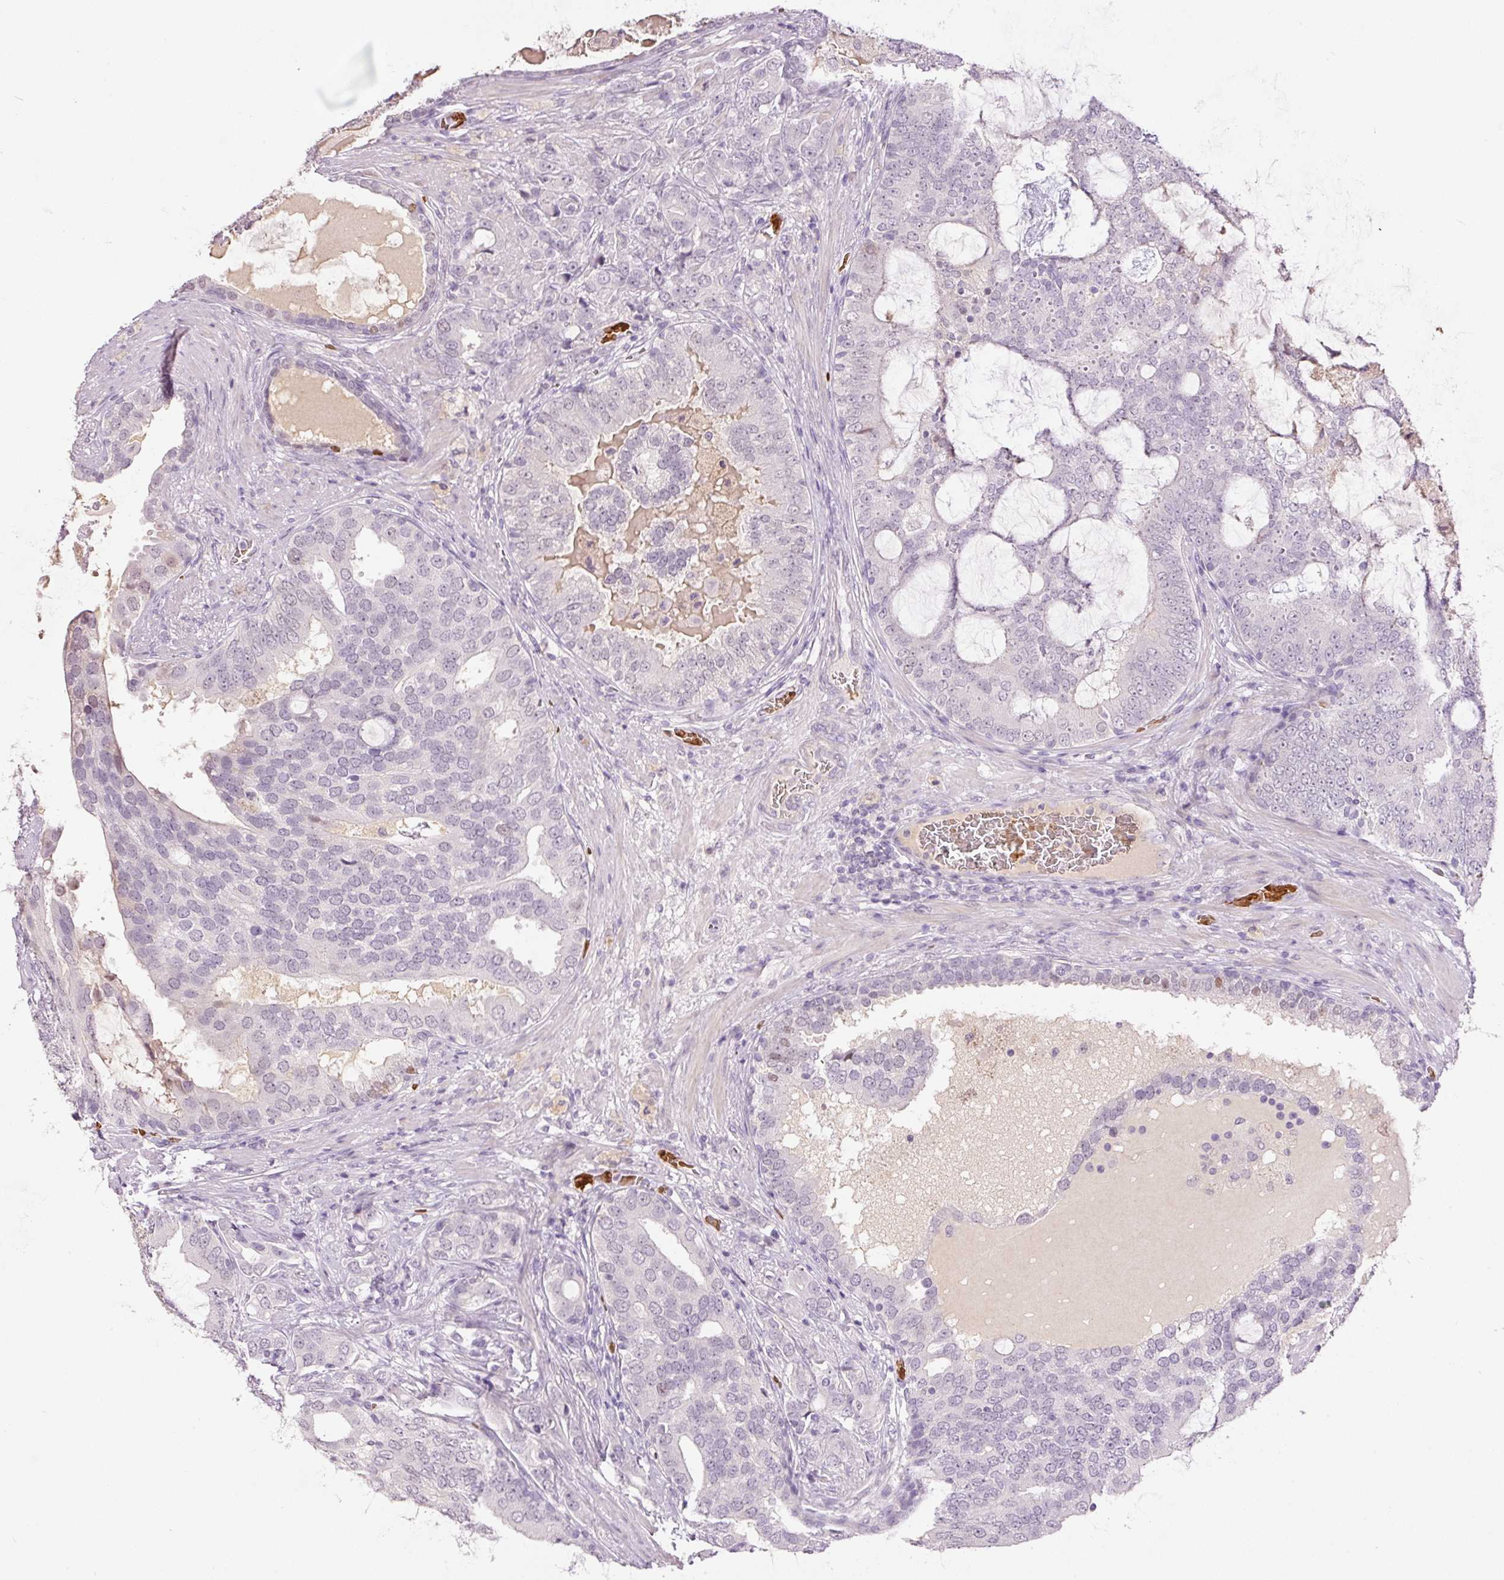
{"staining": {"intensity": "negative", "quantity": "none", "location": "none"}, "tissue": "prostate cancer", "cell_type": "Tumor cells", "image_type": "cancer", "snomed": [{"axis": "morphology", "description": "Adenocarcinoma, High grade"}, {"axis": "topography", "description": "Prostate"}], "caption": "High power microscopy micrograph of an immunohistochemistry (IHC) photomicrograph of prostate cancer, revealing no significant expression in tumor cells.", "gene": "LY6G6D", "patient": {"sex": "male", "age": 55}}